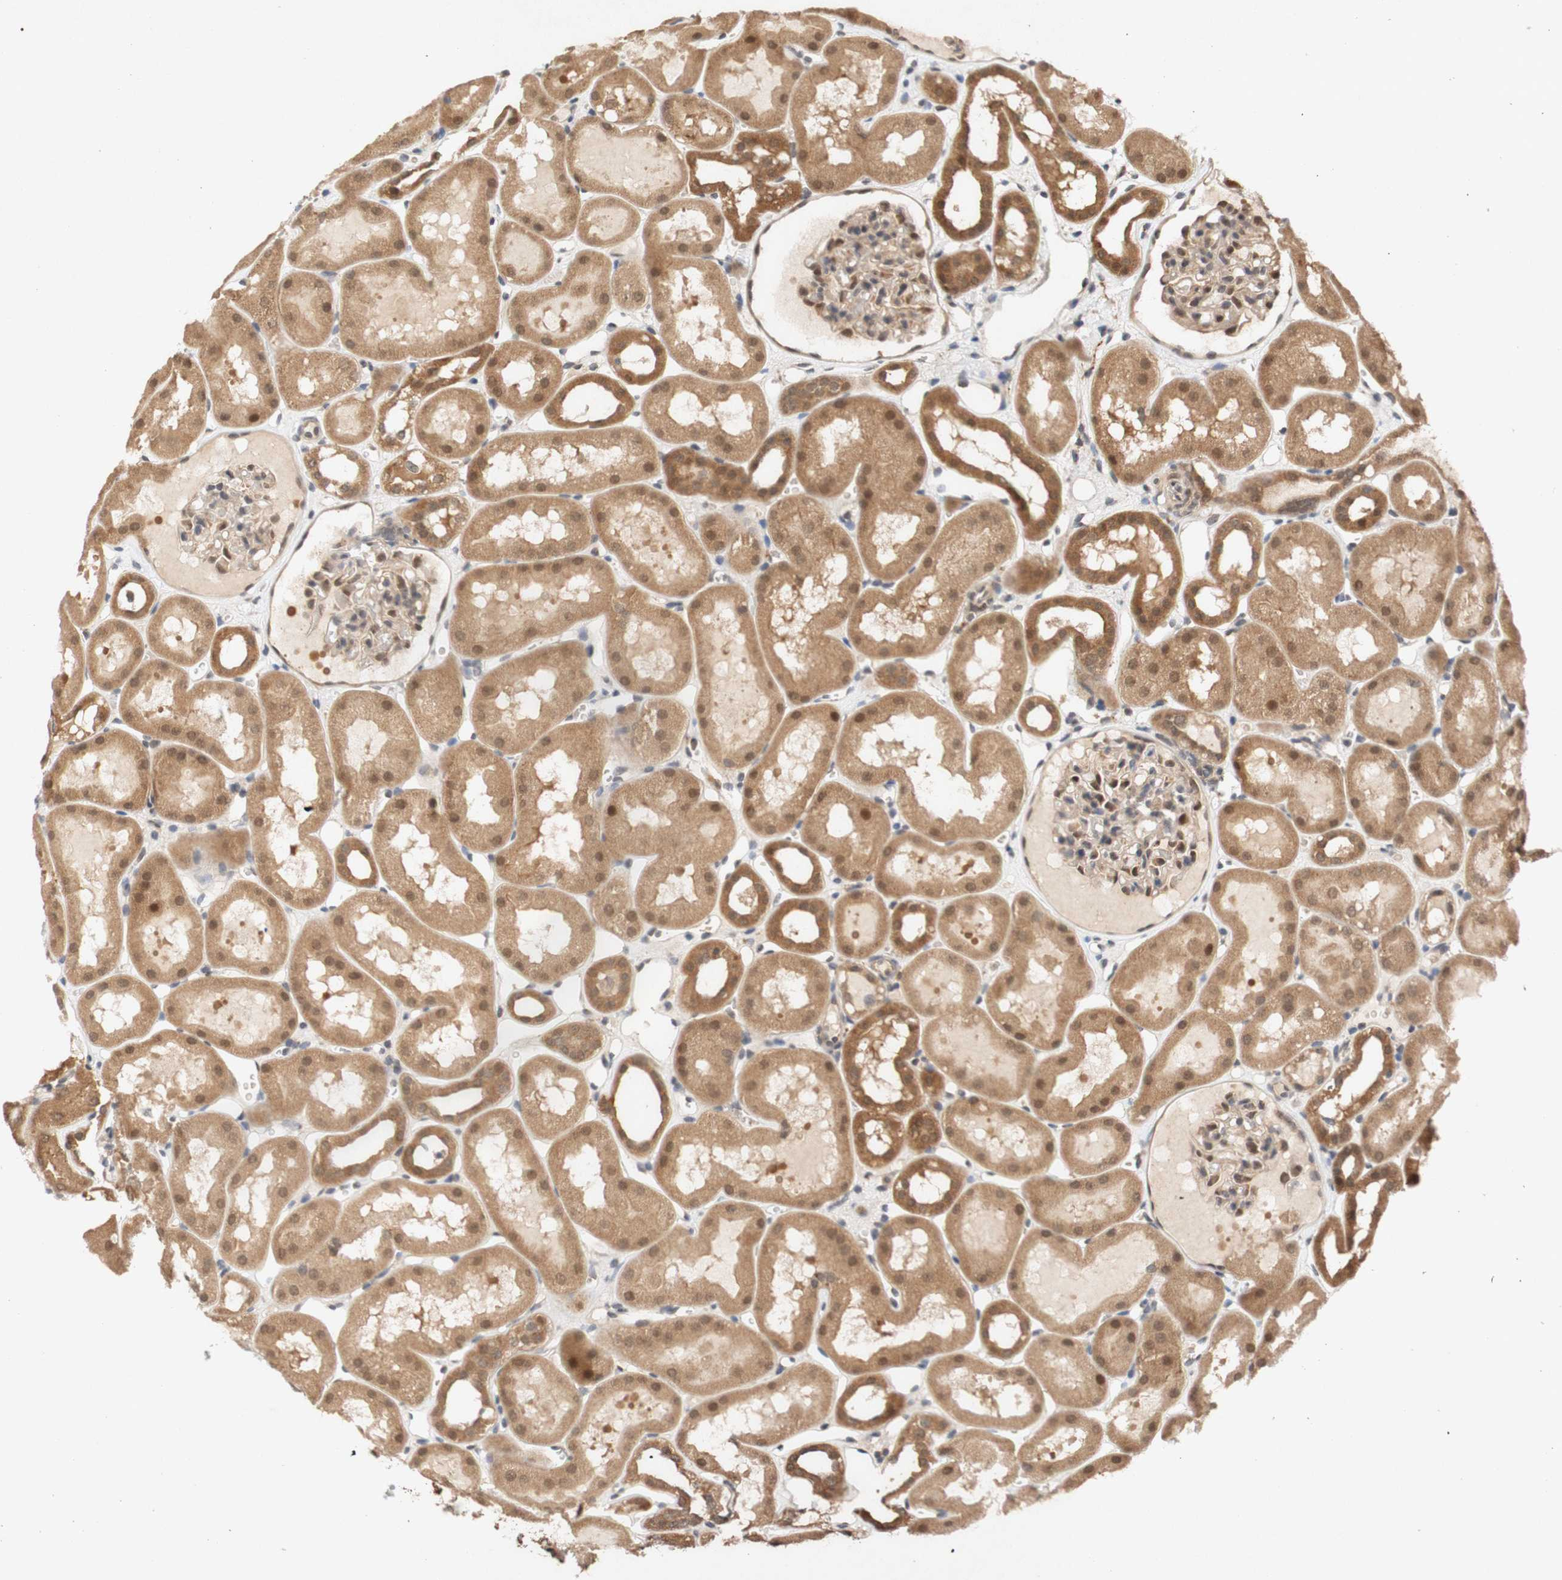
{"staining": {"intensity": "moderate", "quantity": "25%-75%", "location": "cytoplasmic/membranous,nuclear"}, "tissue": "kidney", "cell_type": "Cells in glomeruli", "image_type": "normal", "snomed": [{"axis": "morphology", "description": "Normal tissue, NOS"}, {"axis": "topography", "description": "Kidney"}, {"axis": "topography", "description": "Urinary bladder"}], "caption": "Immunohistochemical staining of normal kidney shows 25%-75% levels of moderate cytoplasmic/membranous,nuclear protein positivity in approximately 25%-75% of cells in glomeruli.", "gene": "PIN1", "patient": {"sex": "male", "age": 16}}